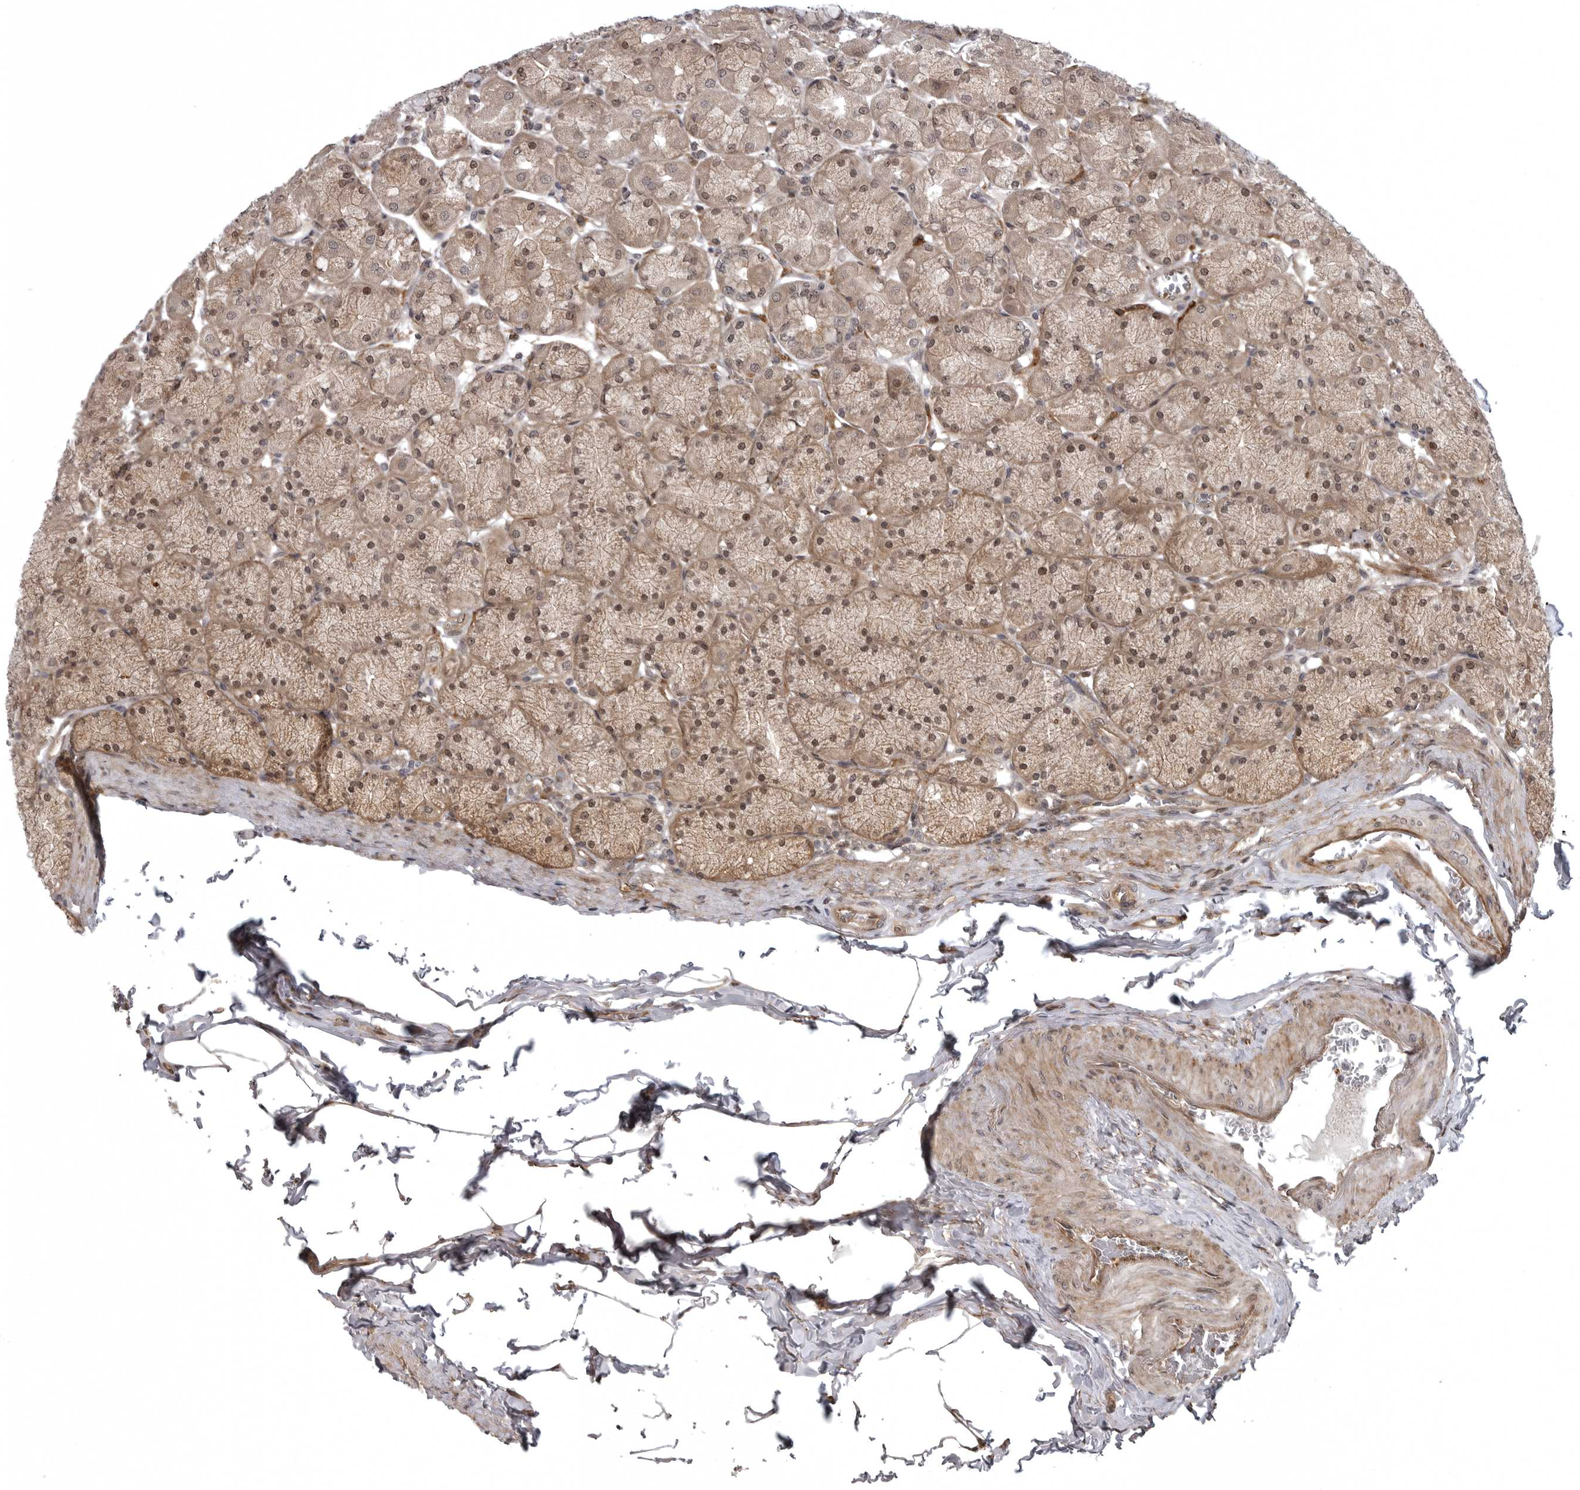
{"staining": {"intensity": "moderate", "quantity": ">75%", "location": "cytoplasmic/membranous,nuclear"}, "tissue": "stomach", "cell_type": "Glandular cells", "image_type": "normal", "snomed": [{"axis": "morphology", "description": "Normal tissue, NOS"}, {"axis": "topography", "description": "Stomach, upper"}], "caption": "Stomach stained with DAB IHC shows medium levels of moderate cytoplasmic/membranous,nuclear staining in approximately >75% of glandular cells. (Brightfield microscopy of DAB IHC at high magnification).", "gene": "SNX16", "patient": {"sex": "female", "age": 56}}